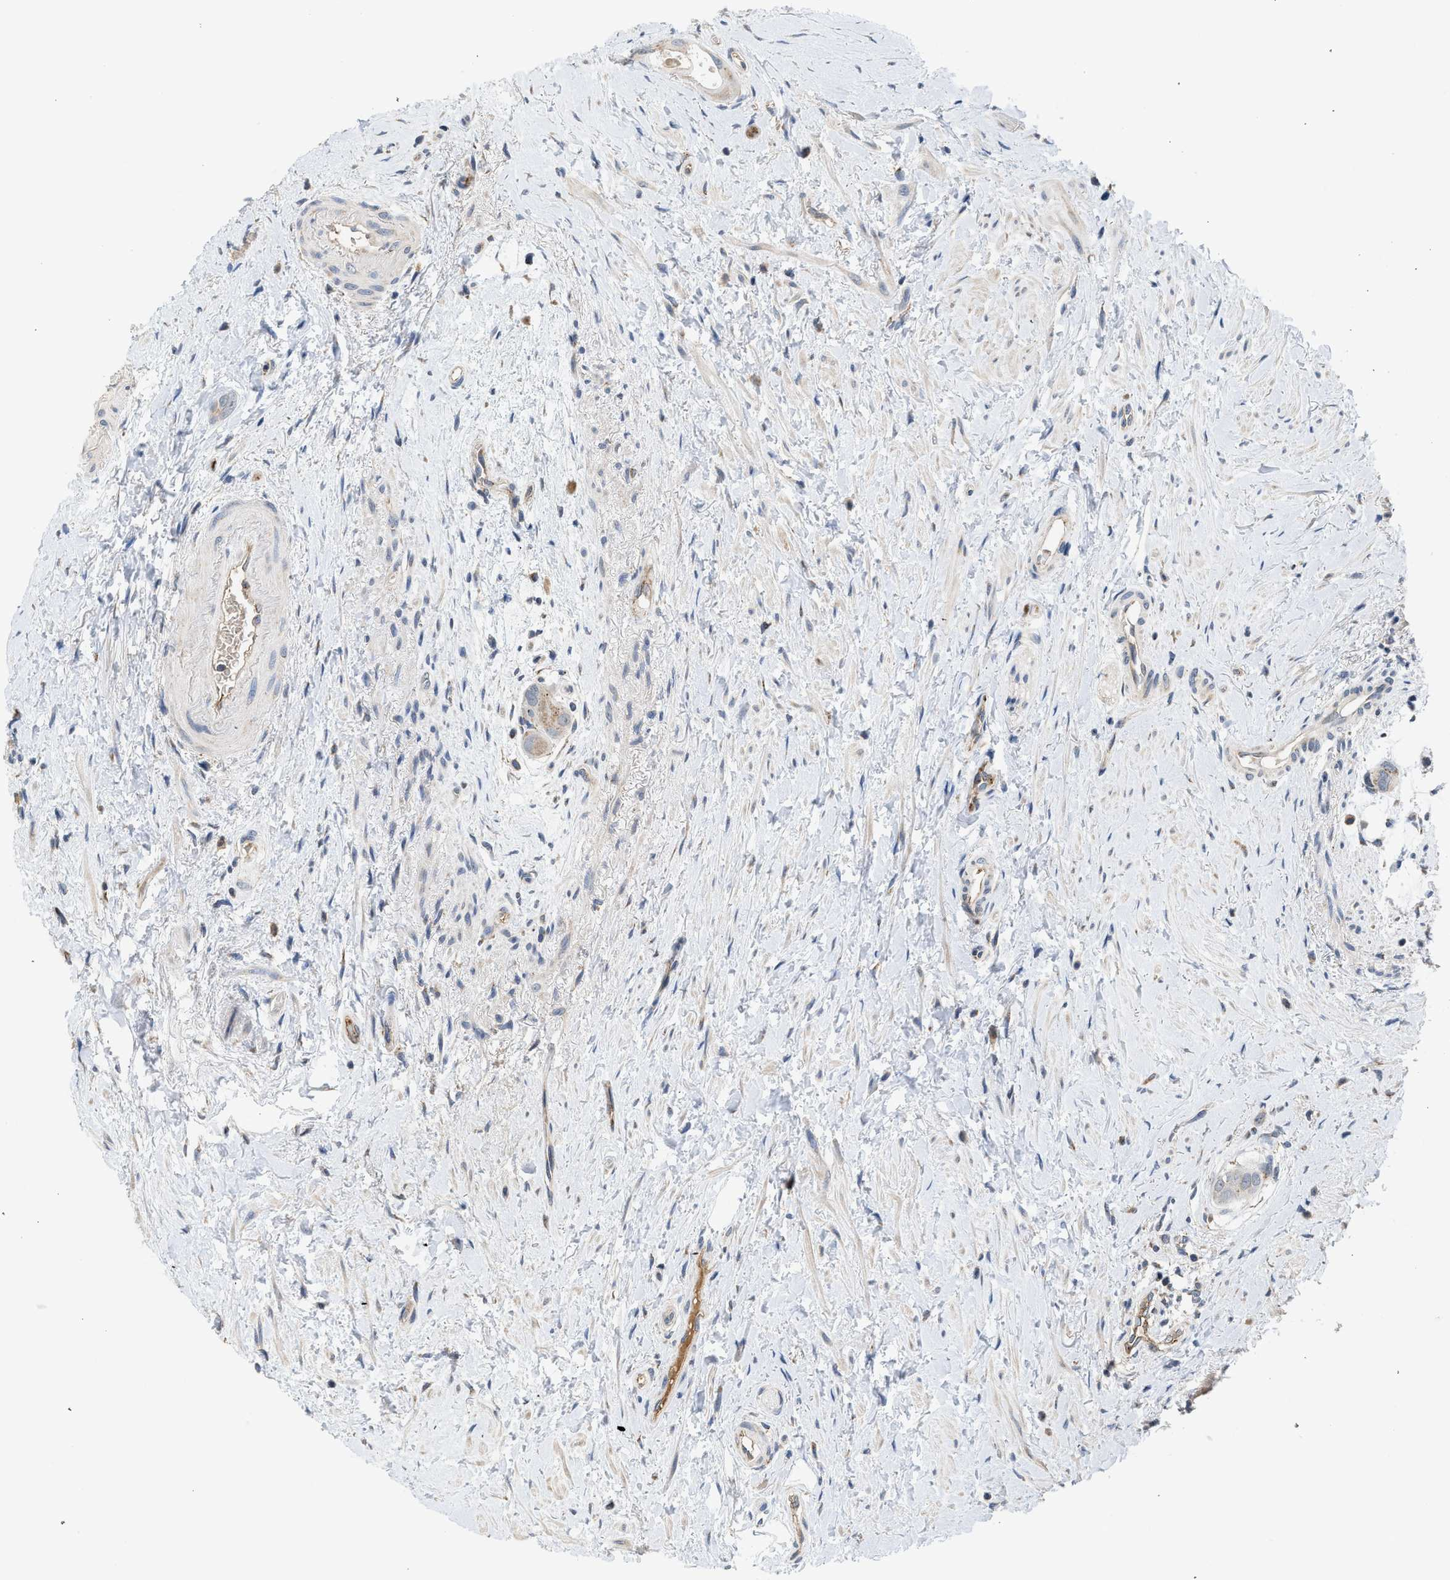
{"staining": {"intensity": "weak", "quantity": "<25%", "location": "cytoplasmic/membranous"}, "tissue": "colorectal cancer", "cell_type": "Tumor cells", "image_type": "cancer", "snomed": [{"axis": "morphology", "description": "Adenocarcinoma, NOS"}, {"axis": "topography", "description": "Rectum"}], "caption": "An IHC histopathology image of colorectal adenocarcinoma is shown. There is no staining in tumor cells of colorectal adenocarcinoma.", "gene": "PIM1", "patient": {"sex": "male", "age": 51}}